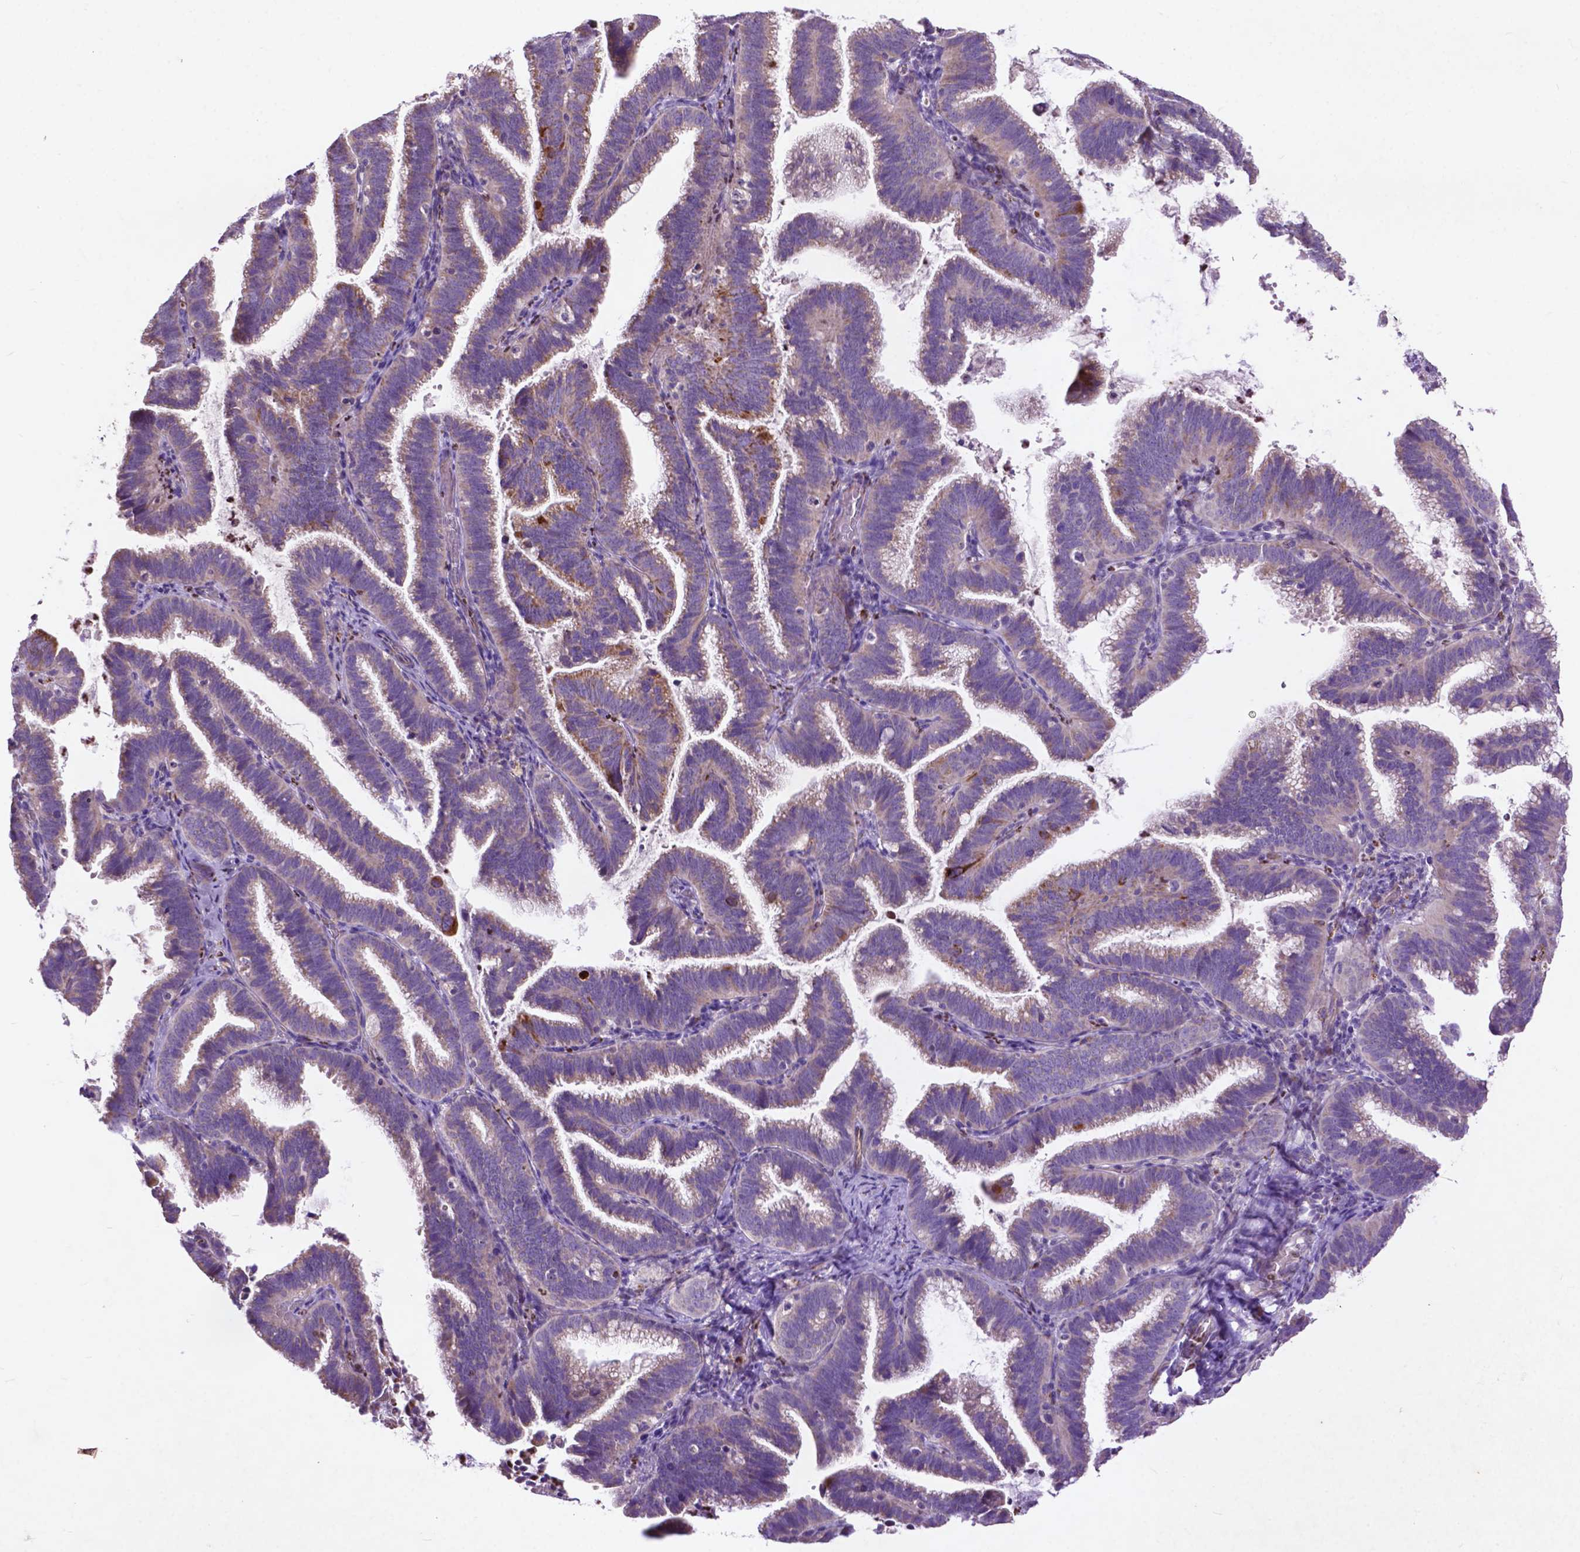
{"staining": {"intensity": "strong", "quantity": "<25%", "location": "cytoplasmic/membranous"}, "tissue": "cervical cancer", "cell_type": "Tumor cells", "image_type": "cancer", "snomed": [{"axis": "morphology", "description": "Adenocarcinoma, NOS"}, {"axis": "topography", "description": "Cervix"}], "caption": "Strong cytoplasmic/membranous staining is identified in about <25% of tumor cells in cervical cancer.", "gene": "THEGL", "patient": {"sex": "female", "age": 61}}